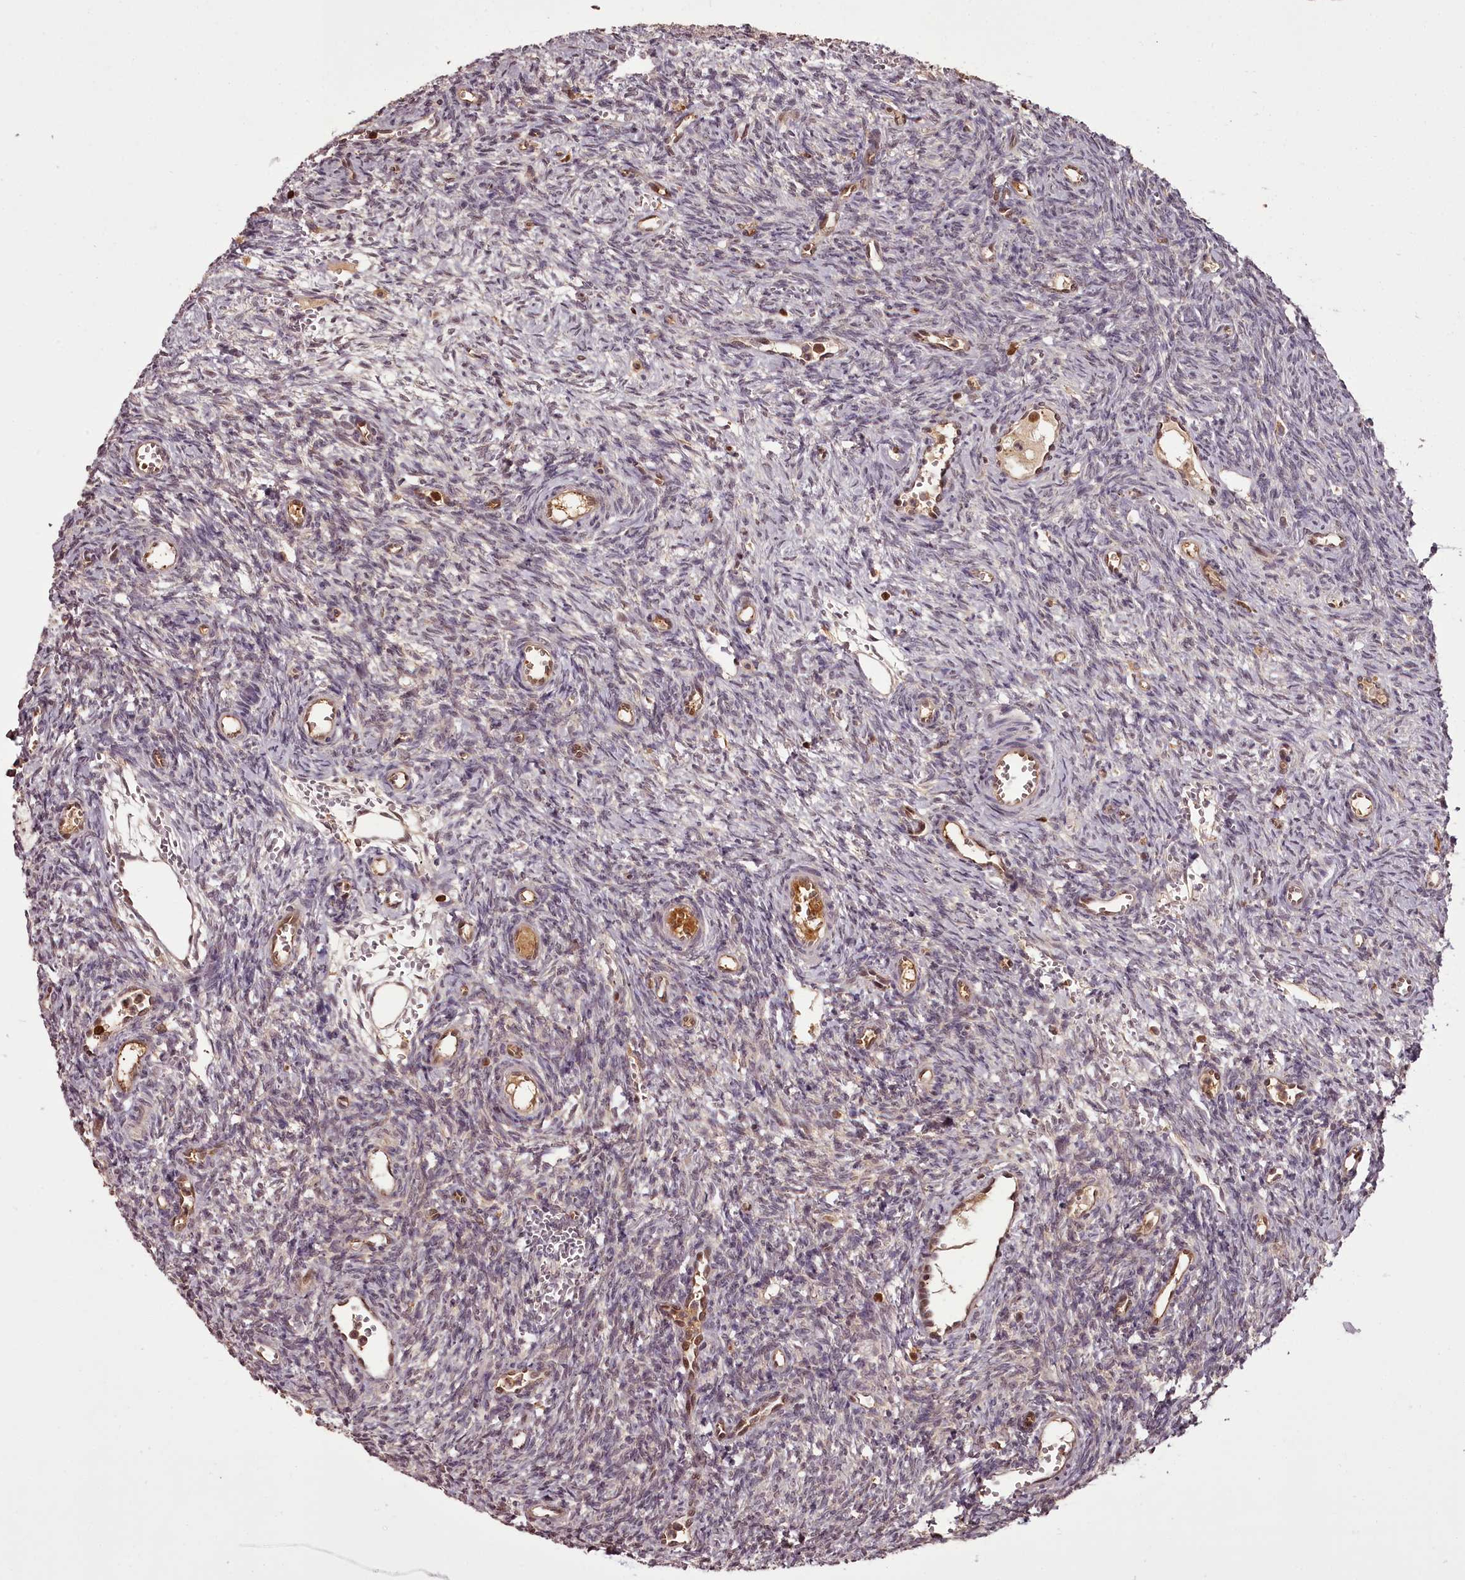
{"staining": {"intensity": "weak", "quantity": "25%-75%", "location": "nuclear"}, "tissue": "ovary", "cell_type": "Ovarian stroma cells", "image_type": "normal", "snomed": [{"axis": "morphology", "description": "Normal tissue, NOS"}, {"axis": "topography", "description": "Ovary"}], "caption": "This micrograph demonstrates normal ovary stained with IHC to label a protein in brown. The nuclear of ovarian stroma cells show weak positivity for the protein. Nuclei are counter-stained blue.", "gene": "NPRL2", "patient": {"sex": "female", "age": 39}}